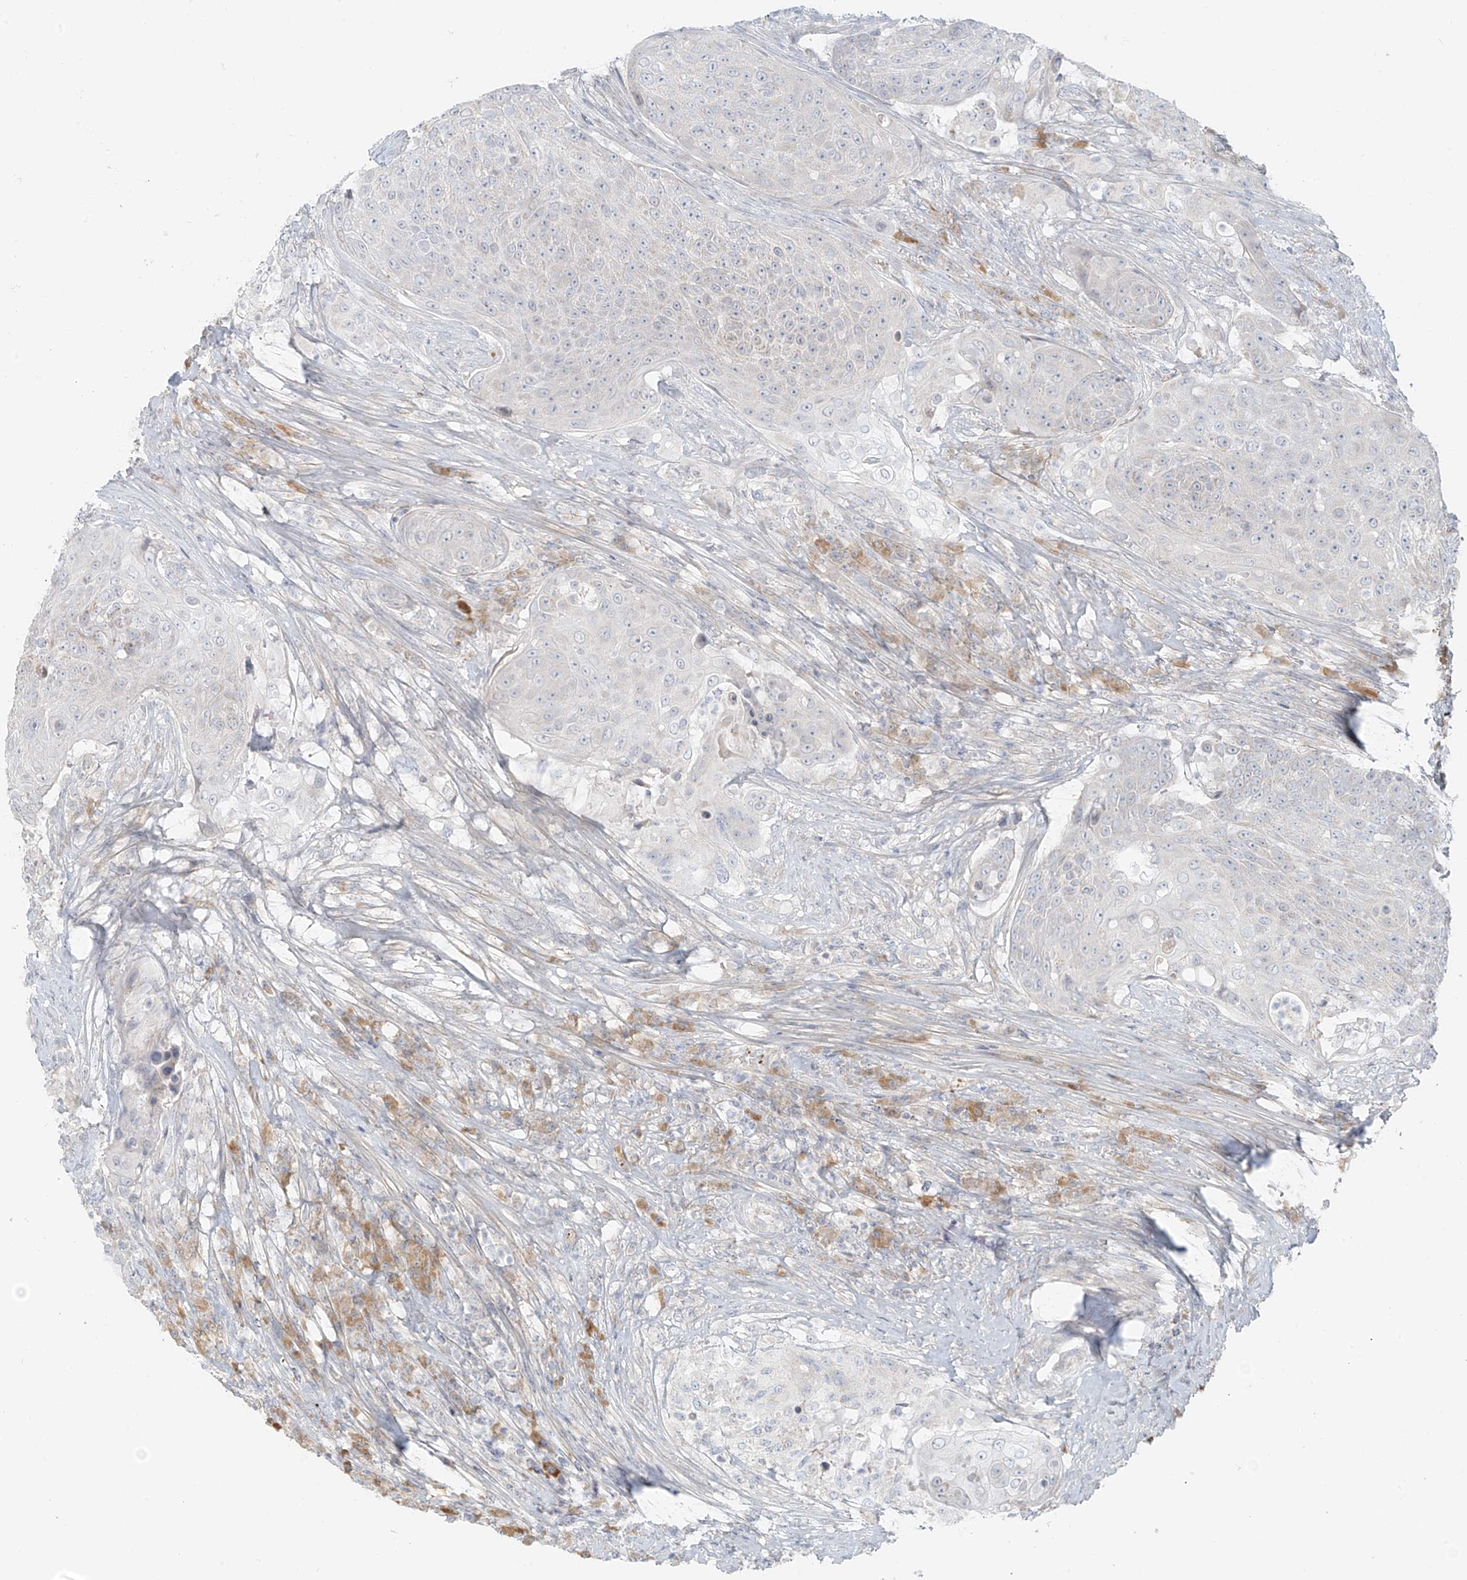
{"staining": {"intensity": "negative", "quantity": "none", "location": "none"}, "tissue": "urothelial cancer", "cell_type": "Tumor cells", "image_type": "cancer", "snomed": [{"axis": "morphology", "description": "Urothelial carcinoma, High grade"}, {"axis": "topography", "description": "Urinary bladder"}], "caption": "The immunohistochemistry image has no significant staining in tumor cells of urothelial carcinoma (high-grade) tissue.", "gene": "UST", "patient": {"sex": "female", "age": 63}}